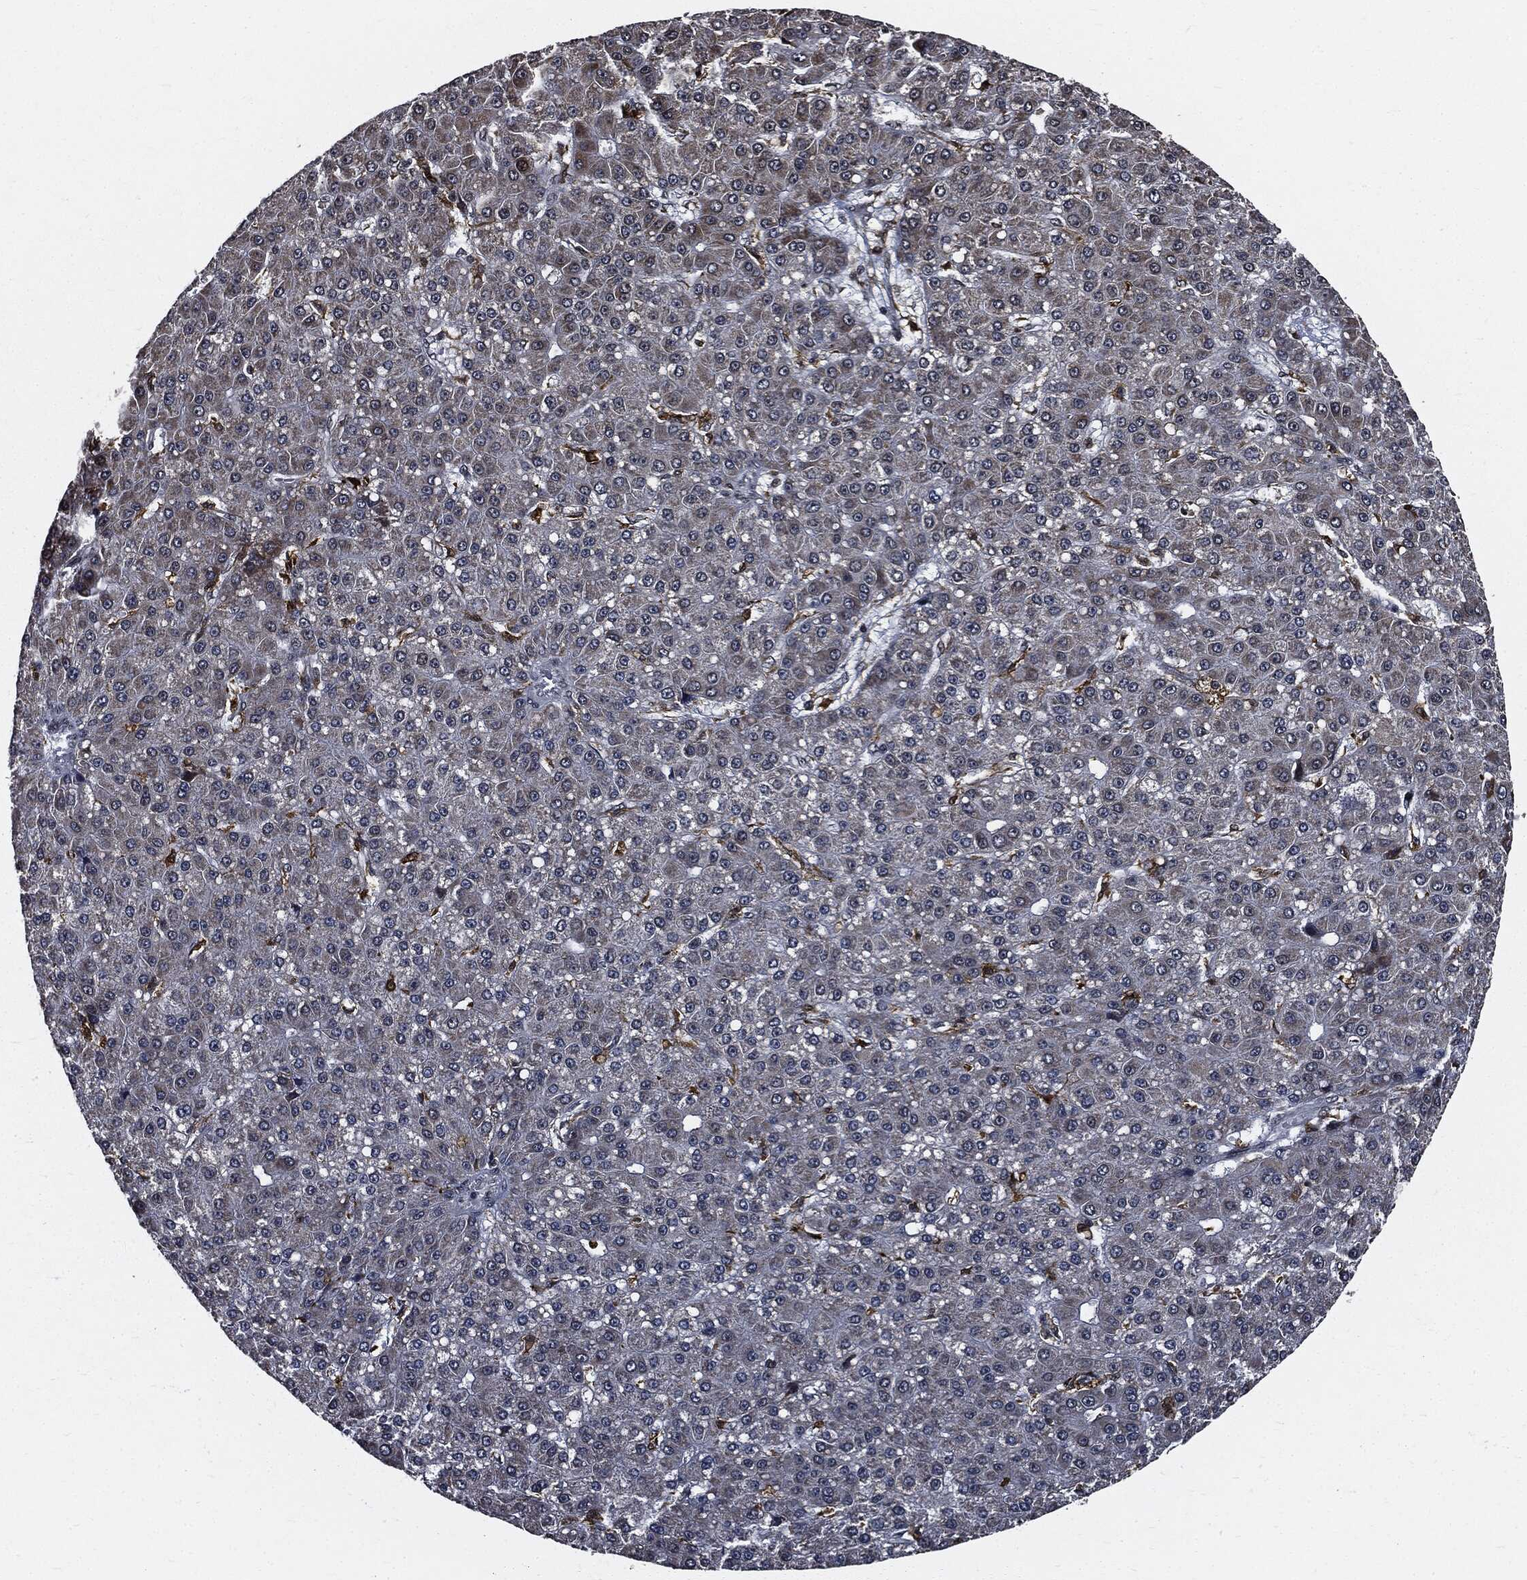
{"staining": {"intensity": "negative", "quantity": "none", "location": "none"}, "tissue": "liver cancer", "cell_type": "Tumor cells", "image_type": "cancer", "snomed": [{"axis": "morphology", "description": "Carcinoma, Hepatocellular, NOS"}, {"axis": "topography", "description": "Liver"}], "caption": "The image exhibits no staining of tumor cells in liver hepatocellular carcinoma.", "gene": "SUGT1", "patient": {"sex": "male", "age": 67}}